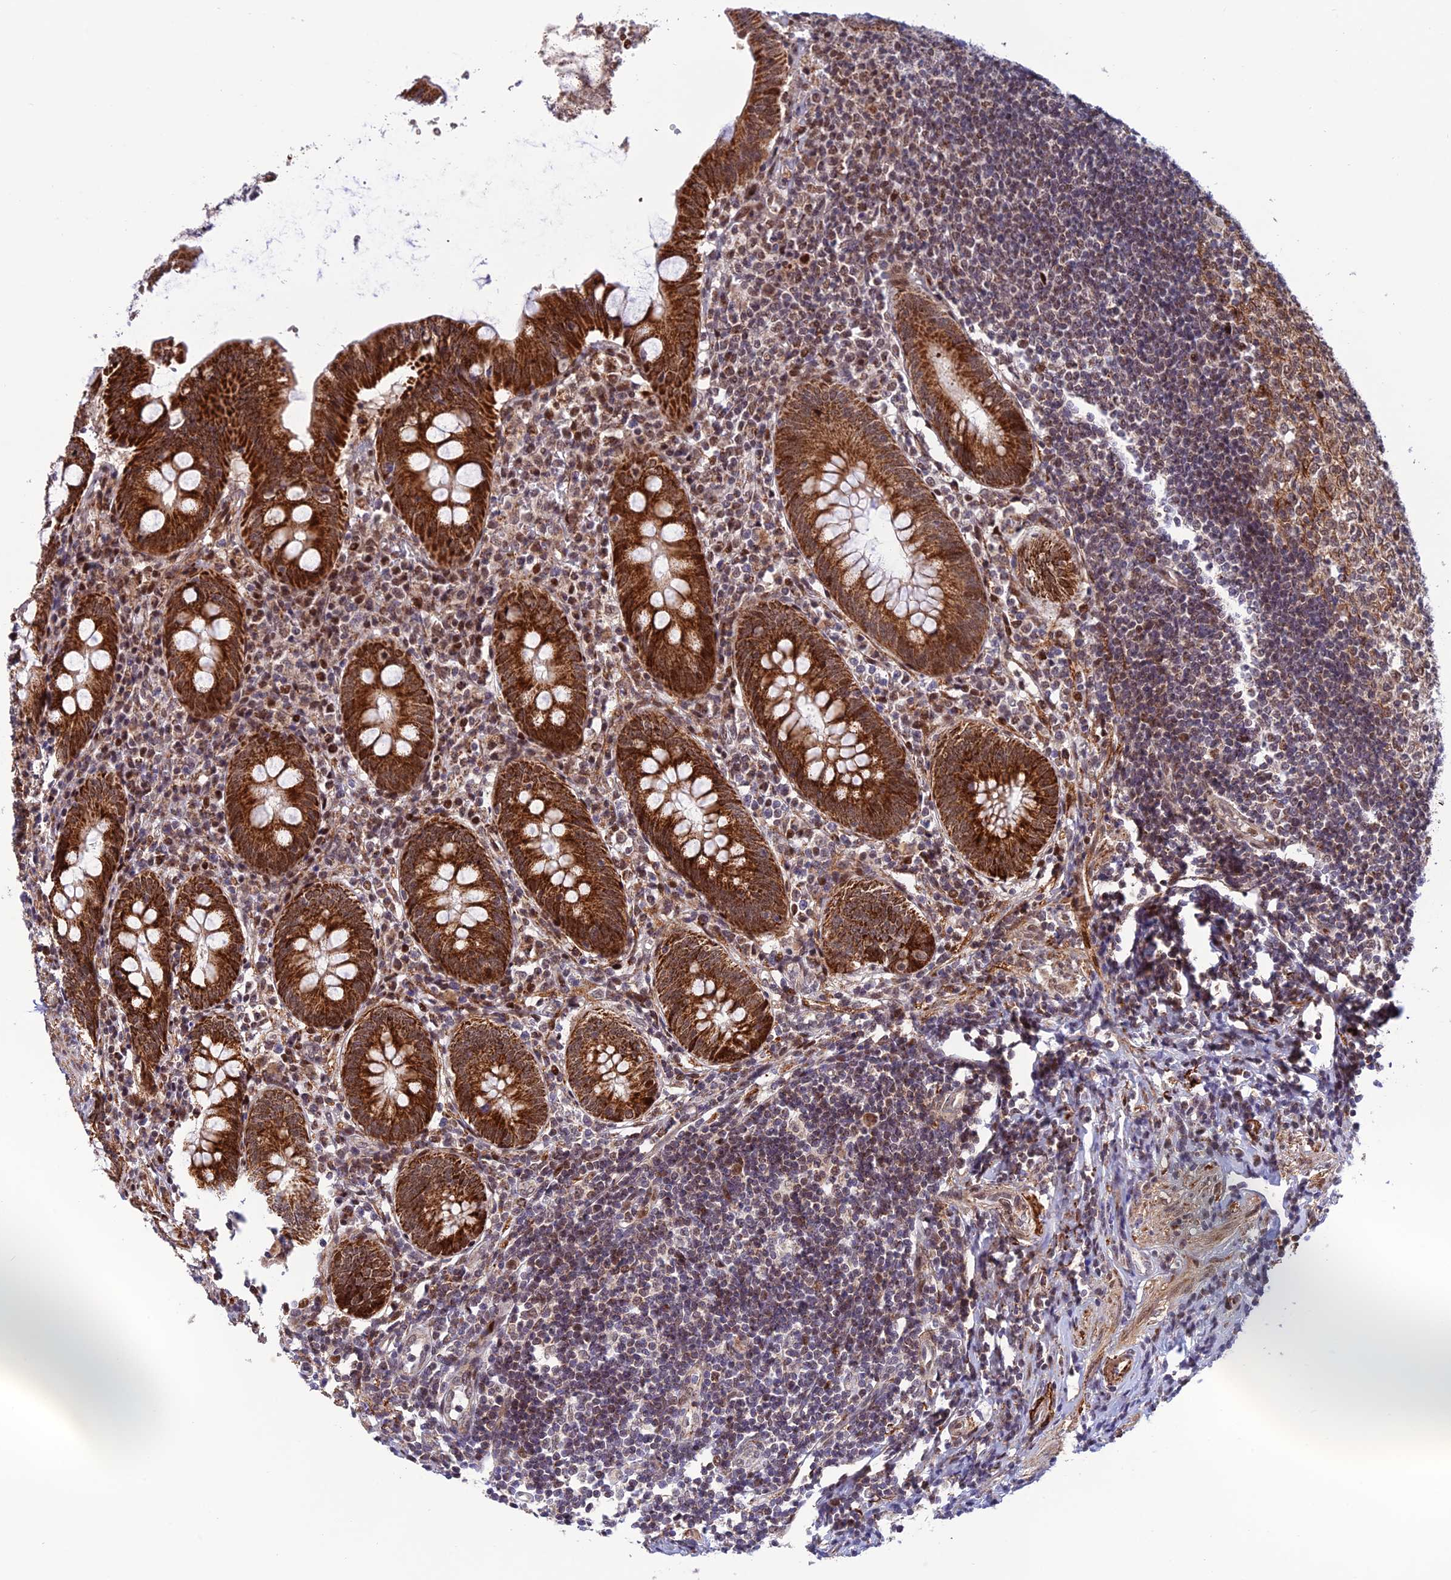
{"staining": {"intensity": "strong", "quantity": ">75%", "location": "cytoplasmic/membranous"}, "tissue": "appendix", "cell_type": "Glandular cells", "image_type": "normal", "snomed": [{"axis": "morphology", "description": "Normal tissue, NOS"}, {"axis": "topography", "description": "Appendix"}], "caption": "IHC photomicrograph of benign appendix: human appendix stained using IHC reveals high levels of strong protein expression localized specifically in the cytoplasmic/membranous of glandular cells, appearing as a cytoplasmic/membranous brown color.", "gene": "WDR55", "patient": {"sex": "female", "age": 54}}